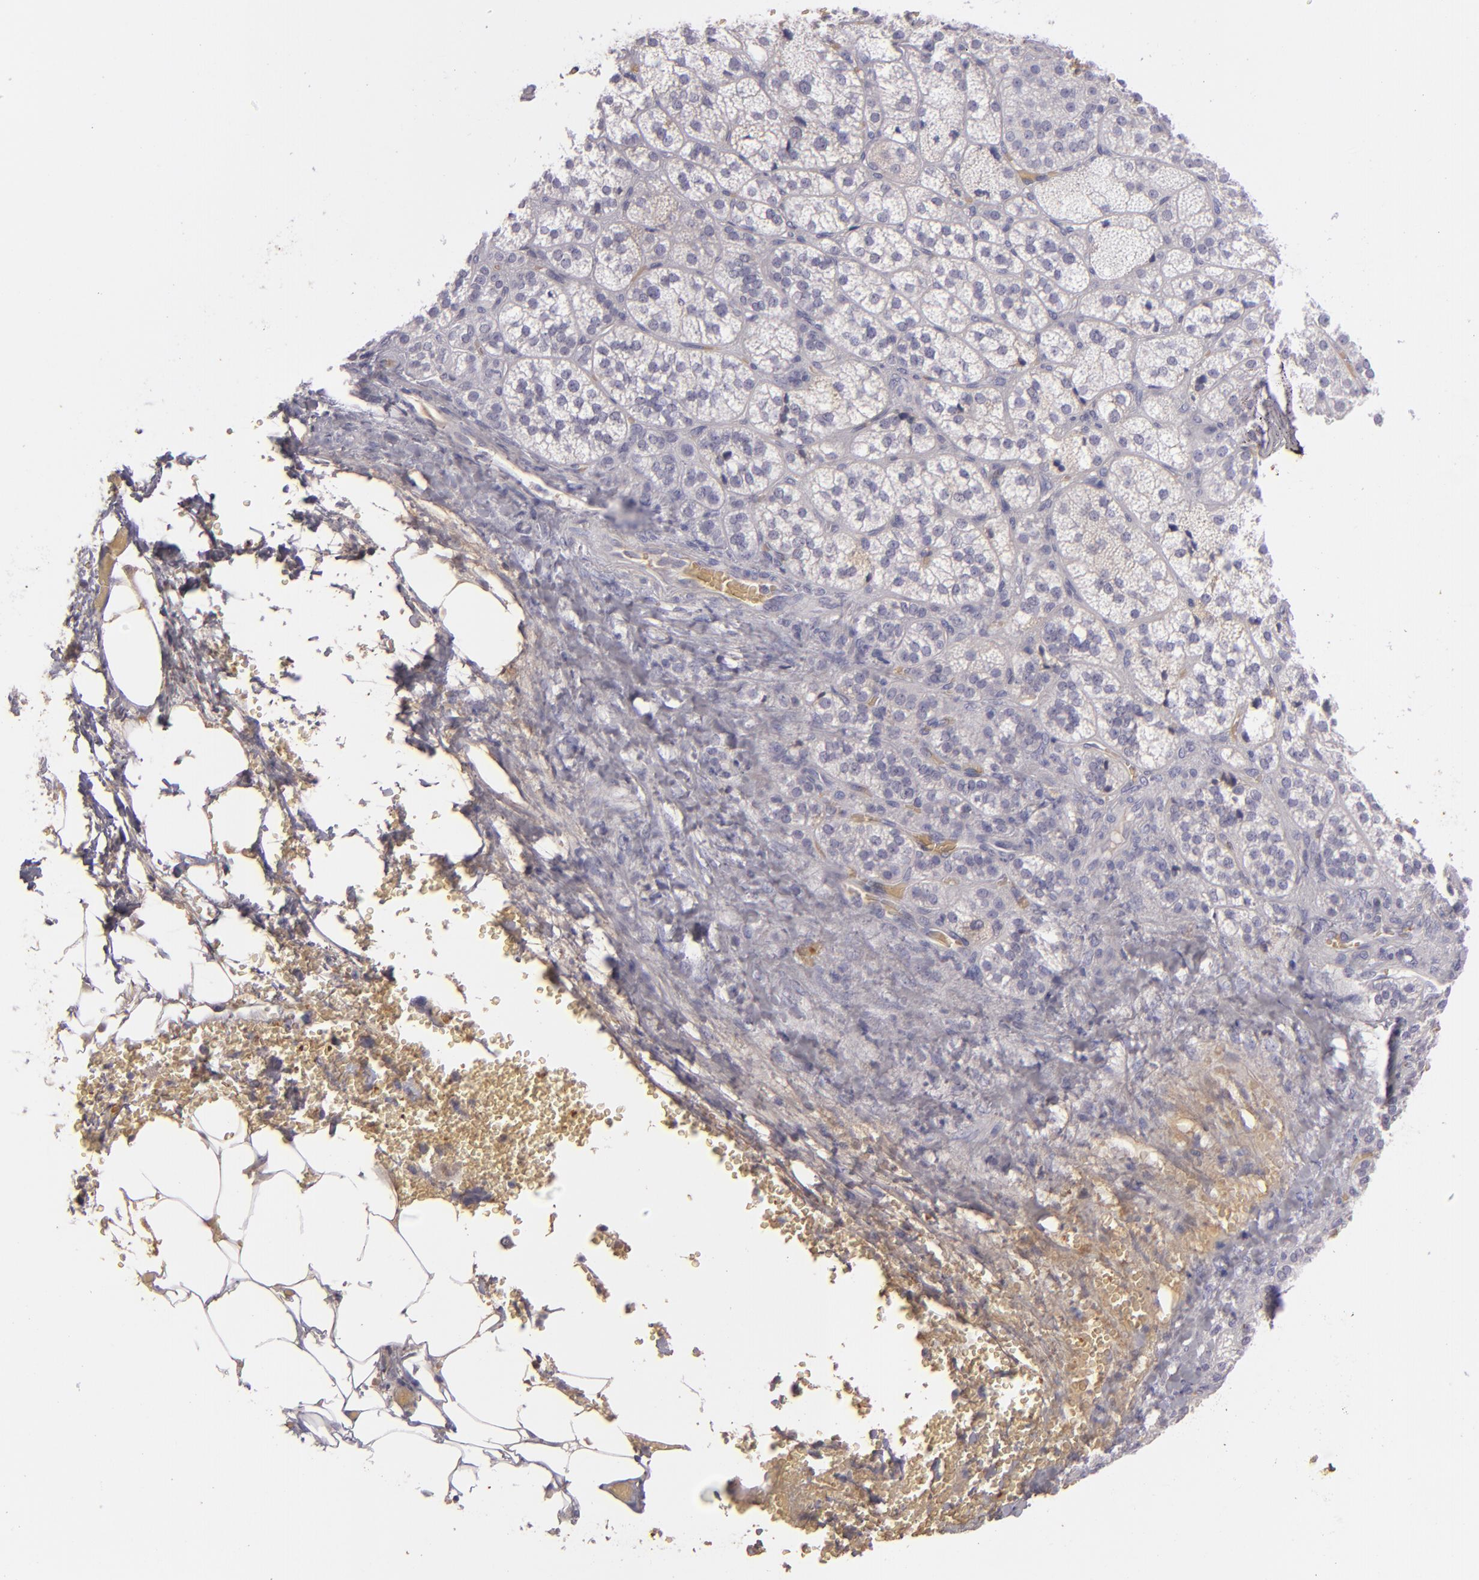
{"staining": {"intensity": "negative", "quantity": "none", "location": "none"}, "tissue": "adrenal gland", "cell_type": "Glandular cells", "image_type": "normal", "snomed": [{"axis": "morphology", "description": "Normal tissue, NOS"}, {"axis": "topography", "description": "Adrenal gland"}], "caption": "High power microscopy micrograph of an immunohistochemistry (IHC) micrograph of benign adrenal gland, revealing no significant positivity in glandular cells. (DAB immunohistochemistry, high magnification).", "gene": "ACE", "patient": {"sex": "female", "age": 71}}